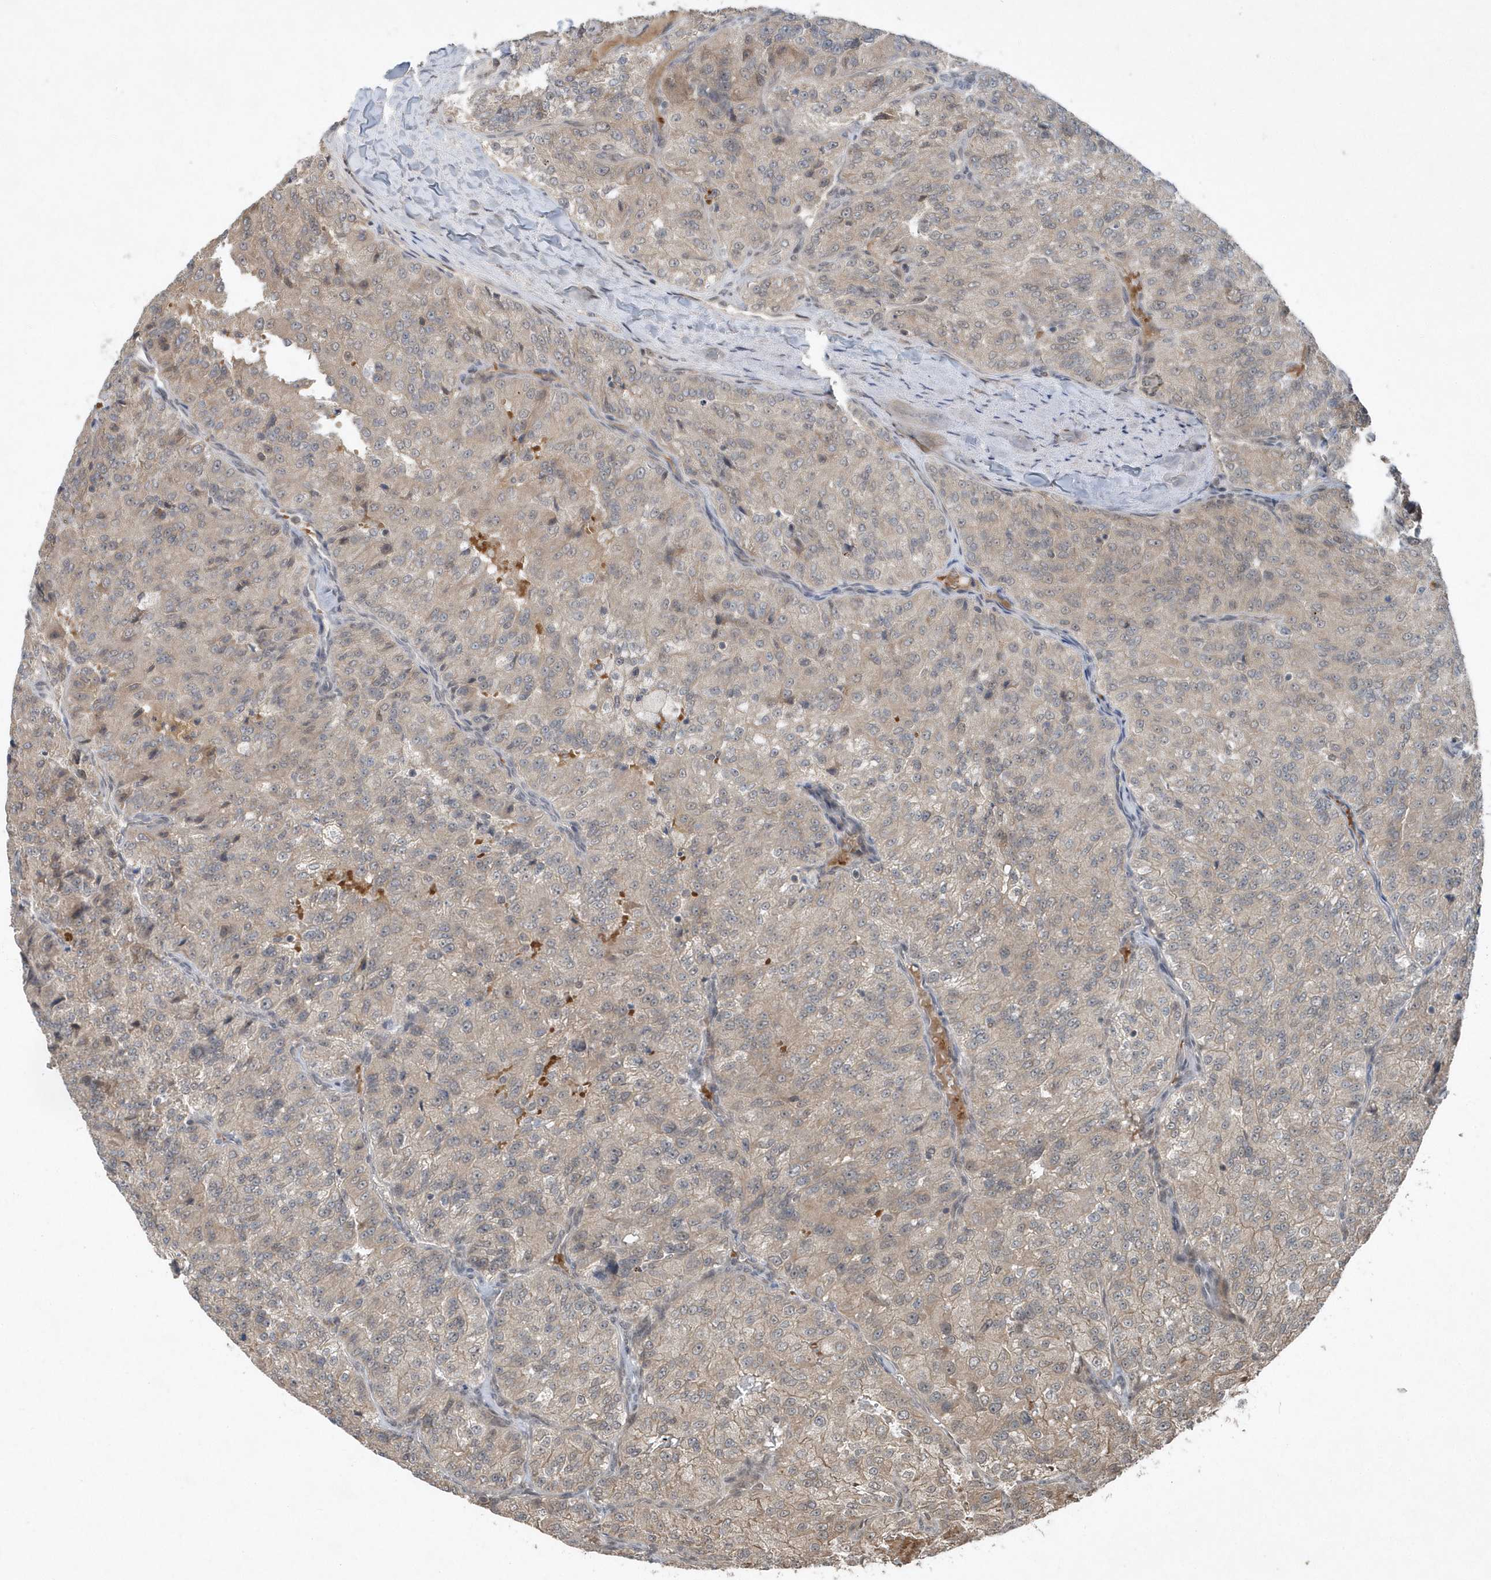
{"staining": {"intensity": "weak", "quantity": ">75%", "location": "cytoplasmic/membranous"}, "tissue": "renal cancer", "cell_type": "Tumor cells", "image_type": "cancer", "snomed": [{"axis": "morphology", "description": "Adenocarcinoma, NOS"}, {"axis": "topography", "description": "Kidney"}], "caption": "Renal cancer (adenocarcinoma) was stained to show a protein in brown. There is low levels of weak cytoplasmic/membranous positivity in approximately >75% of tumor cells. (DAB = brown stain, brightfield microscopy at high magnification).", "gene": "QTRT2", "patient": {"sex": "female", "age": 63}}